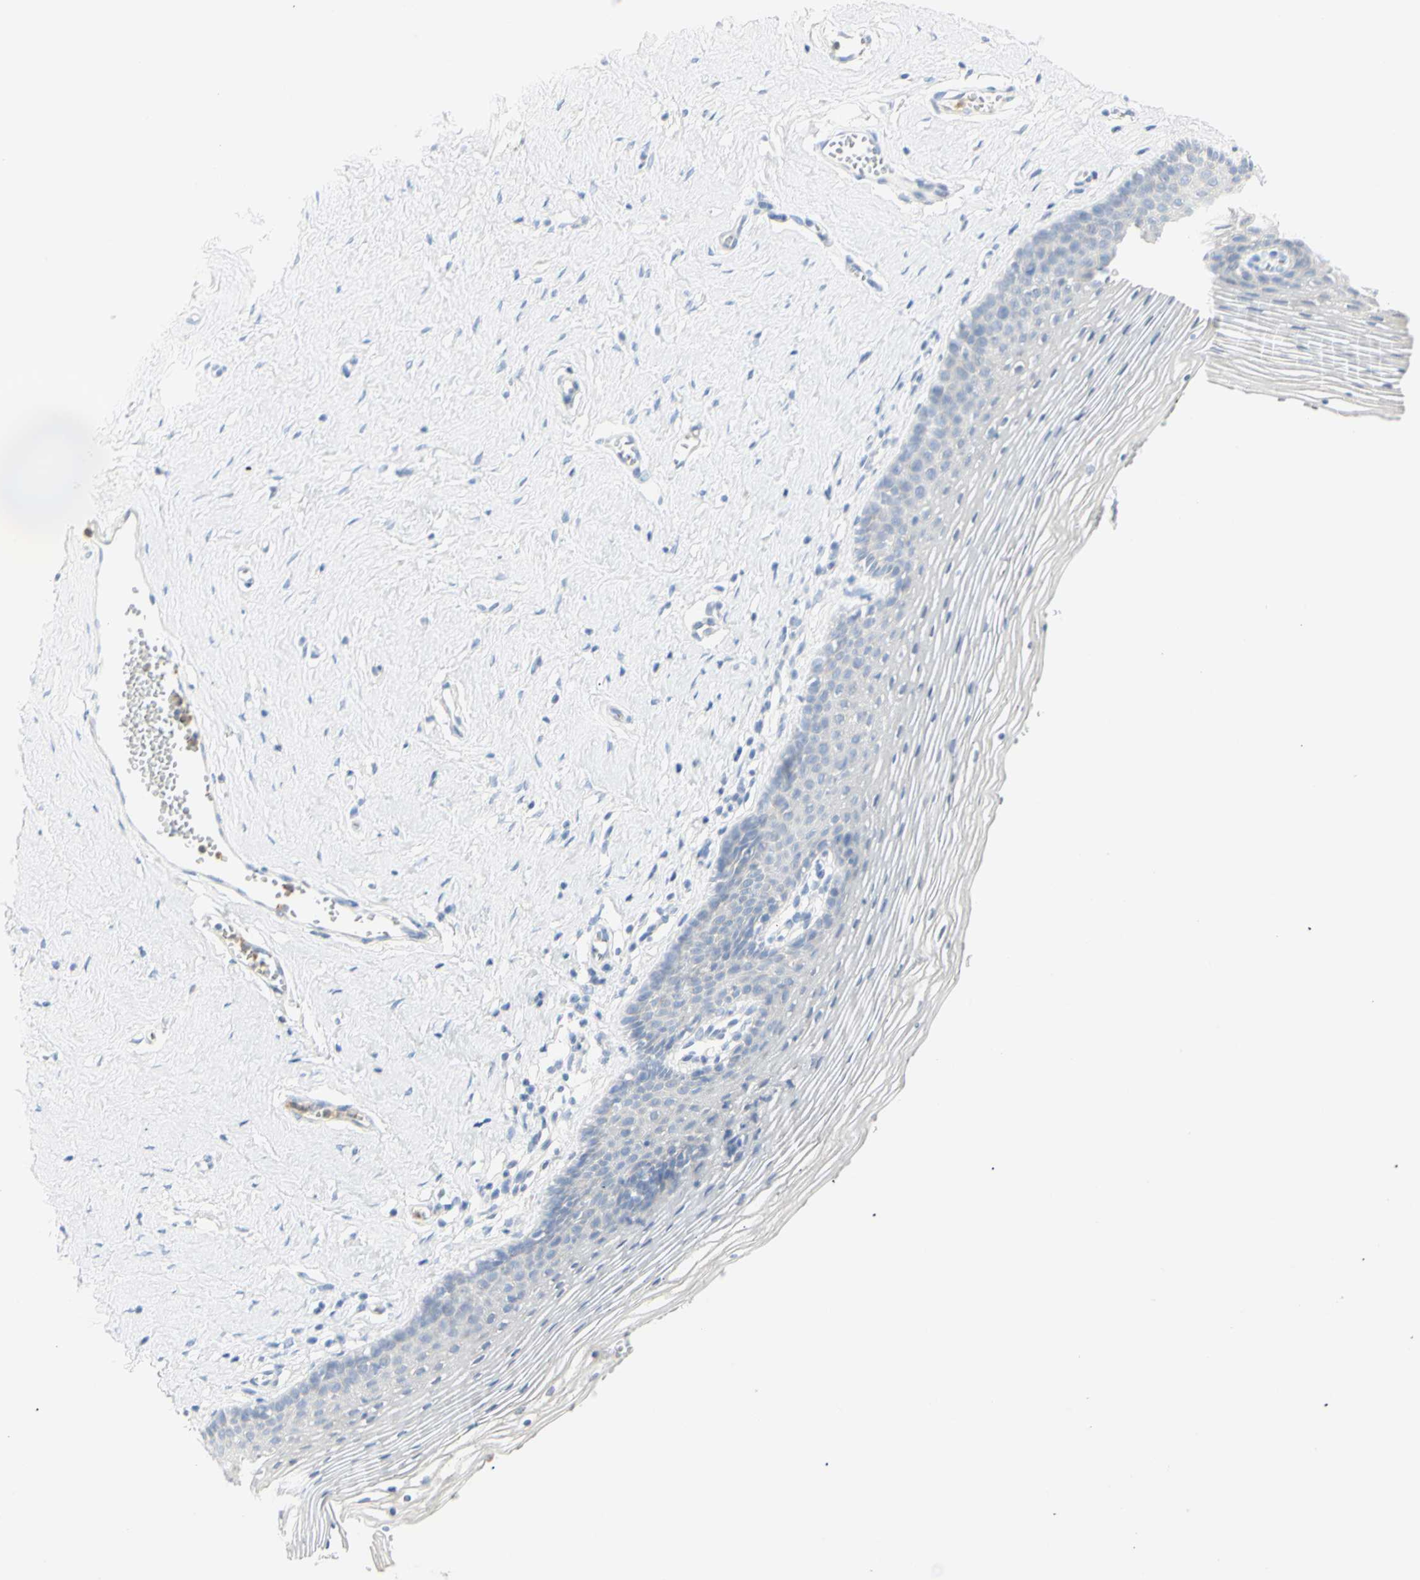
{"staining": {"intensity": "negative", "quantity": "none", "location": "none"}, "tissue": "vagina", "cell_type": "Squamous epithelial cells", "image_type": "normal", "snomed": [{"axis": "morphology", "description": "Normal tissue, NOS"}, {"axis": "topography", "description": "Vagina"}], "caption": "DAB immunohistochemical staining of unremarkable human vagina demonstrates no significant expression in squamous epithelial cells.", "gene": "B4GALNT3", "patient": {"sex": "female", "age": 32}}